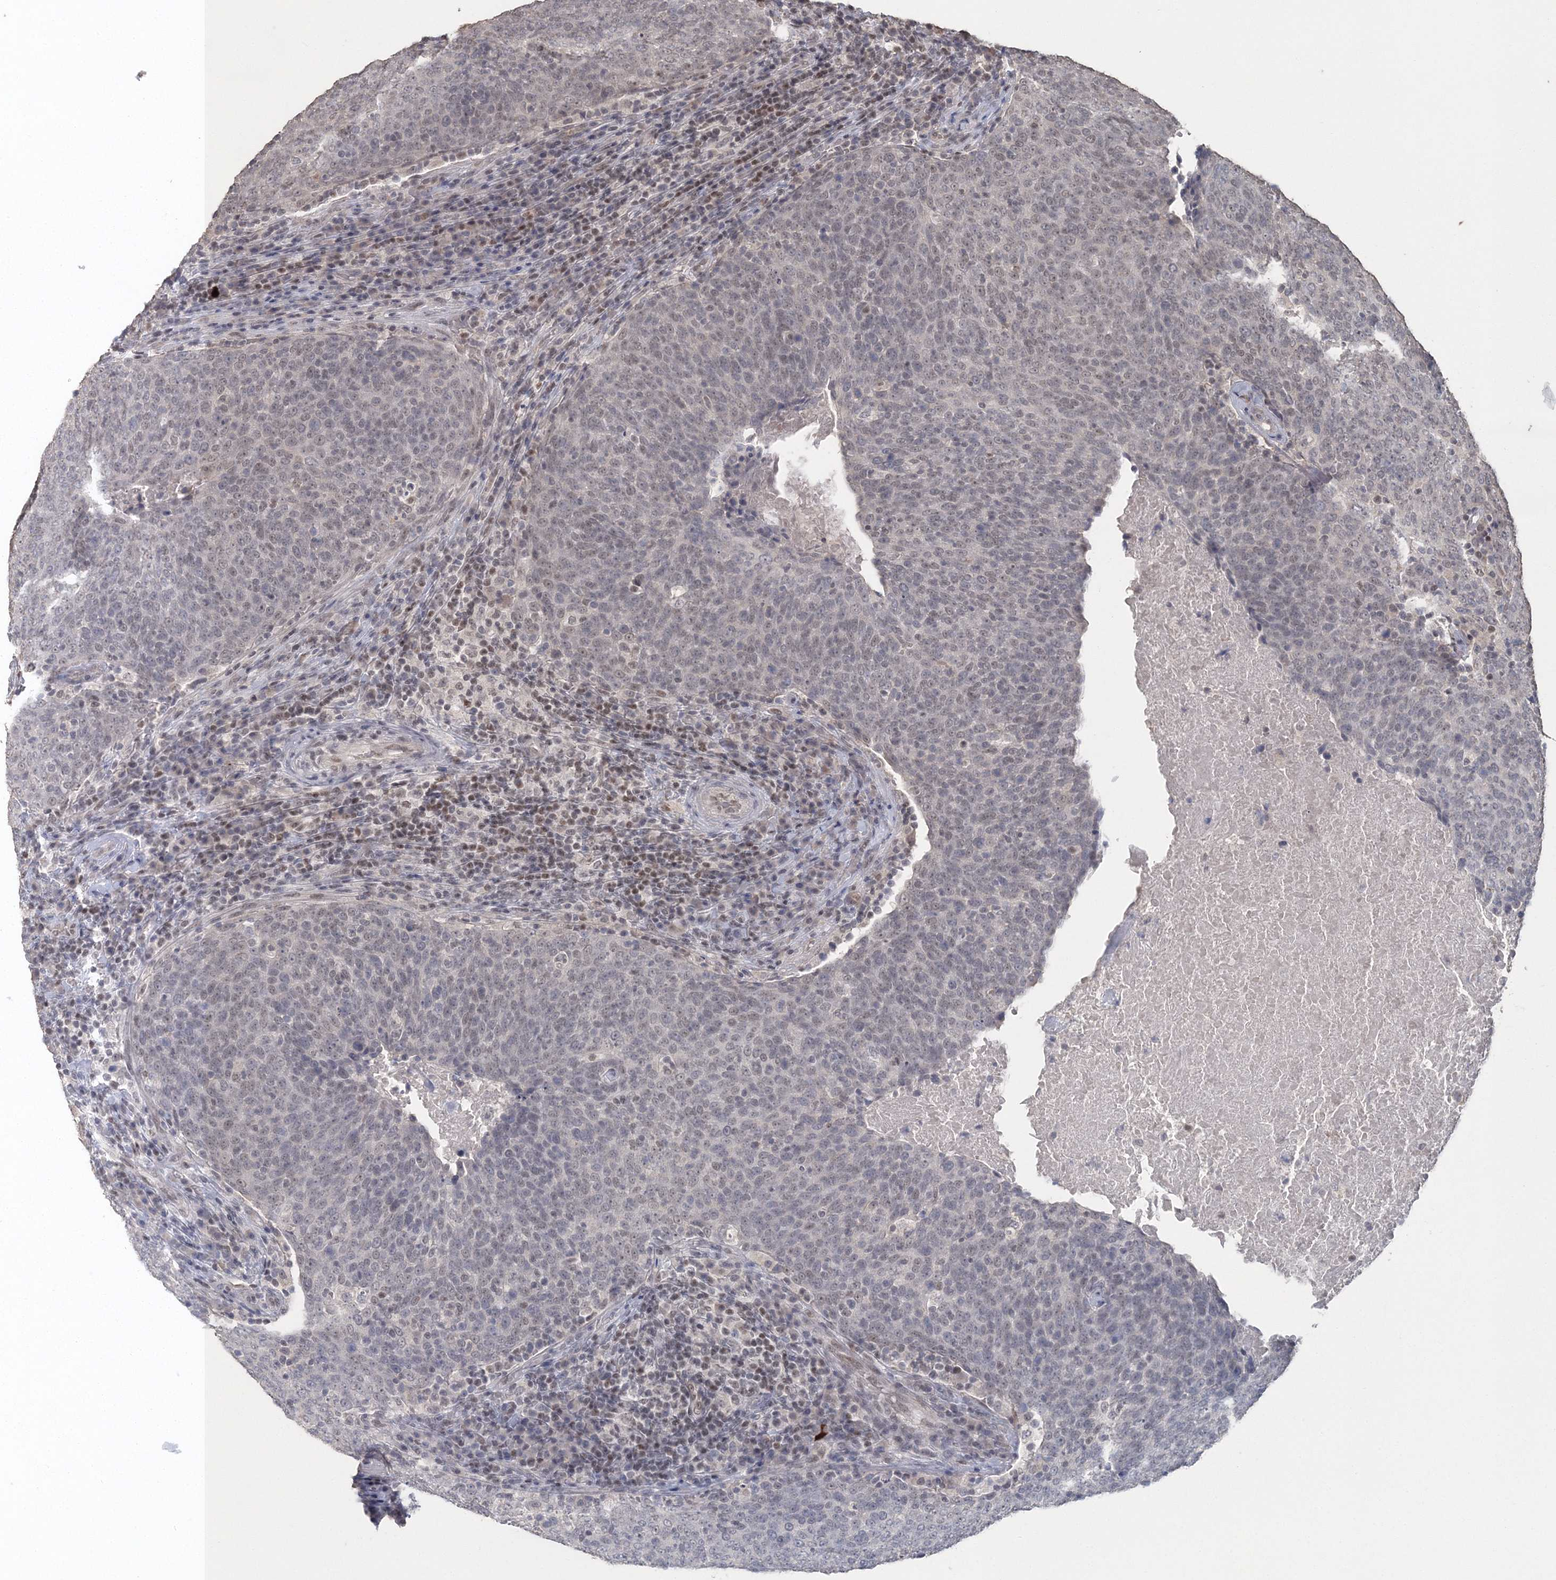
{"staining": {"intensity": "weak", "quantity": "<25%", "location": "nuclear"}, "tissue": "head and neck cancer", "cell_type": "Tumor cells", "image_type": "cancer", "snomed": [{"axis": "morphology", "description": "Squamous cell carcinoma, NOS"}, {"axis": "morphology", "description": "Squamous cell carcinoma, metastatic, NOS"}, {"axis": "topography", "description": "Lymph node"}, {"axis": "topography", "description": "Head-Neck"}], "caption": "Immunohistochemistry photomicrograph of neoplastic tissue: human head and neck cancer stained with DAB reveals no significant protein expression in tumor cells.", "gene": "UIMC1", "patient": {"sex": "male", "age": 62}}